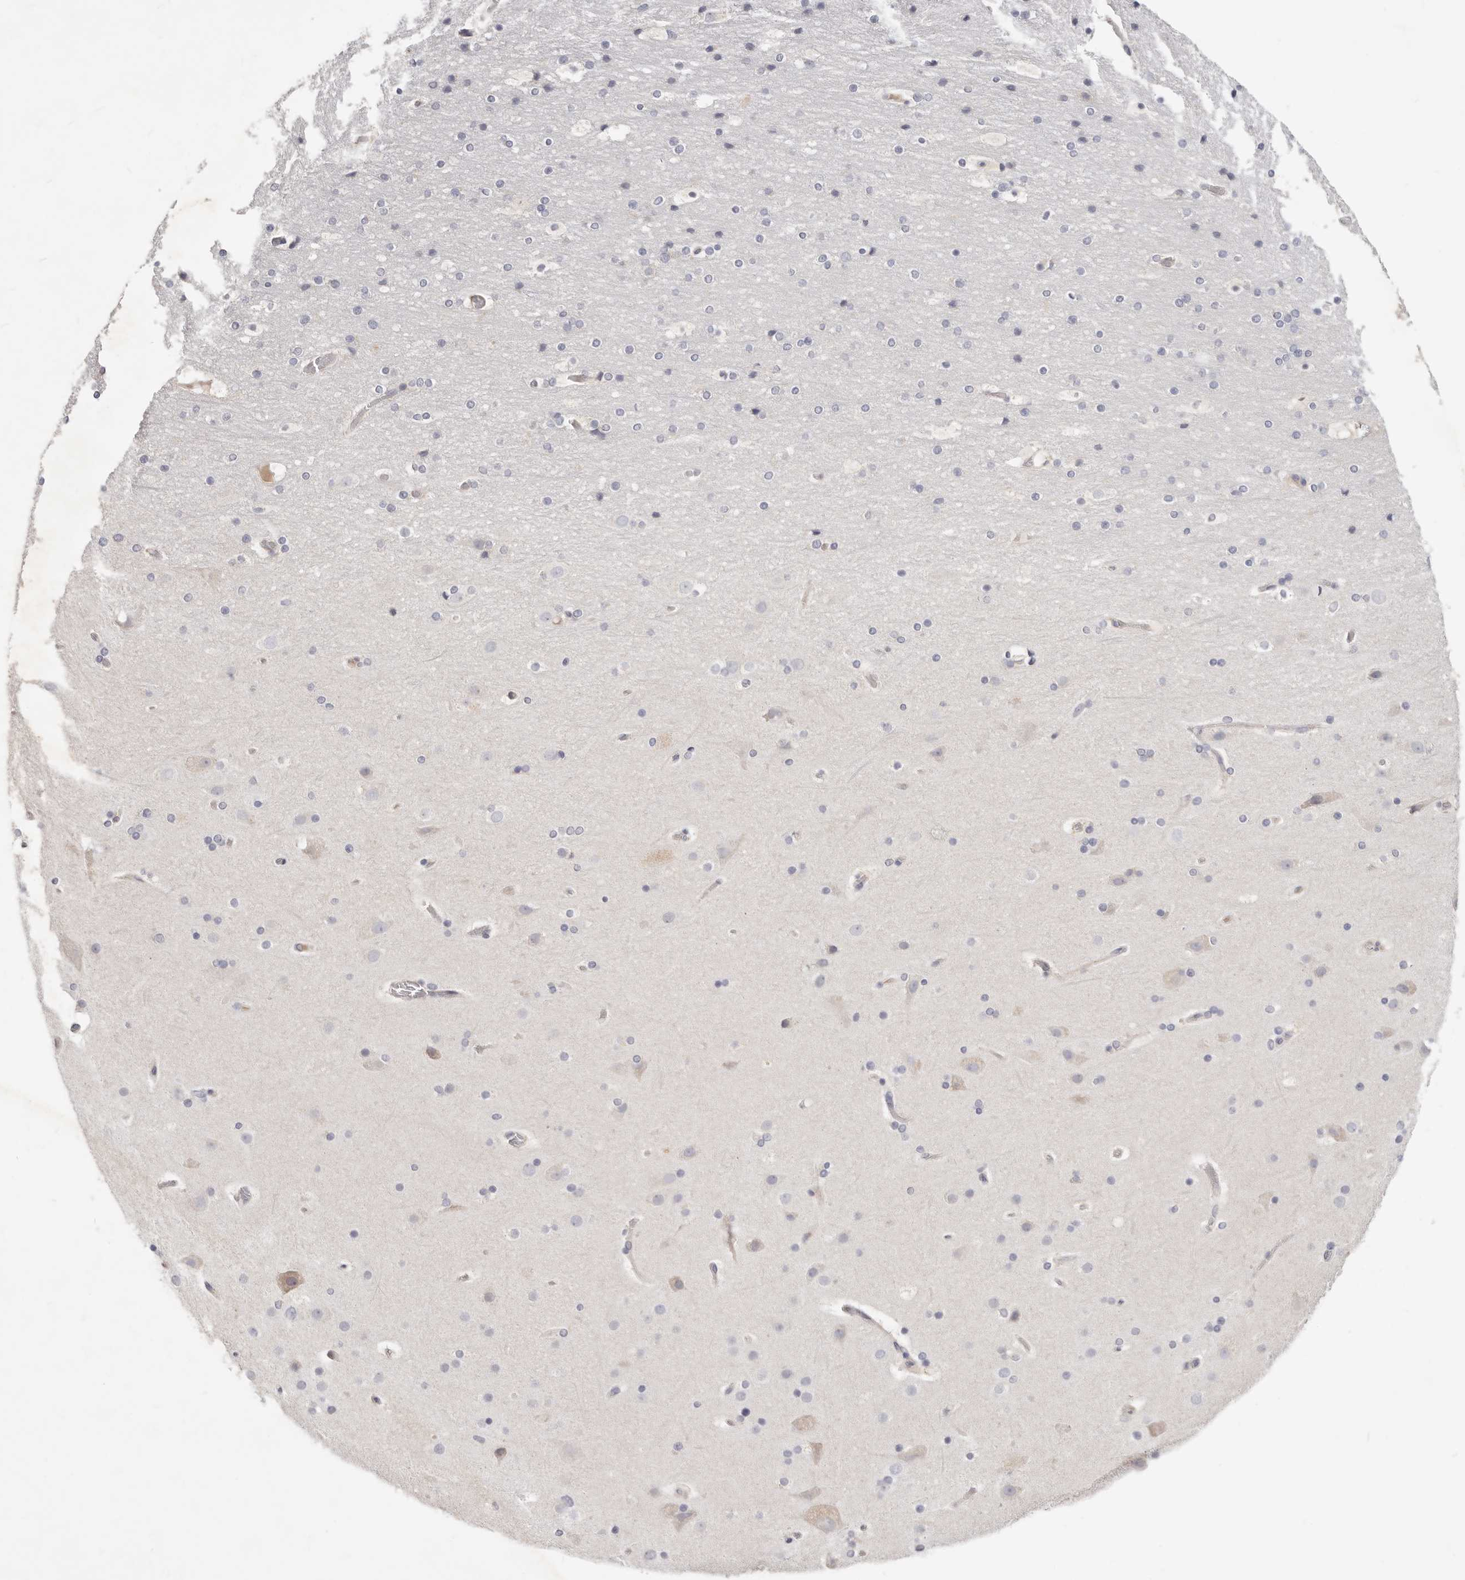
{"staining": {"intensity": "weak", "quantity": "25%-75%", "location": "cytoplasmic/membranous"}, "tissue": "cerebral cortex", "cell_type": "Endothelial cells", "image_type": "normal", "snomed": [{"axis": "morphology", "description": "Normal tissue, NOS"}, {"axis": "topography", "description": "Cerebral cortex"}], "caption": "Endothelial cells display low levels of weak cytoplasmic/membranous positivity in approximately 25%-75% of cells in benign cerebral cortex. The staining is performed using DAB (3,3'-diaminobenzidine) brown chromogen to label protein expression. The nuclei are counter-stained blue using hematoxylin.", "gene": "TFB2M", "patient": {"sex": "male", "age": 57}}